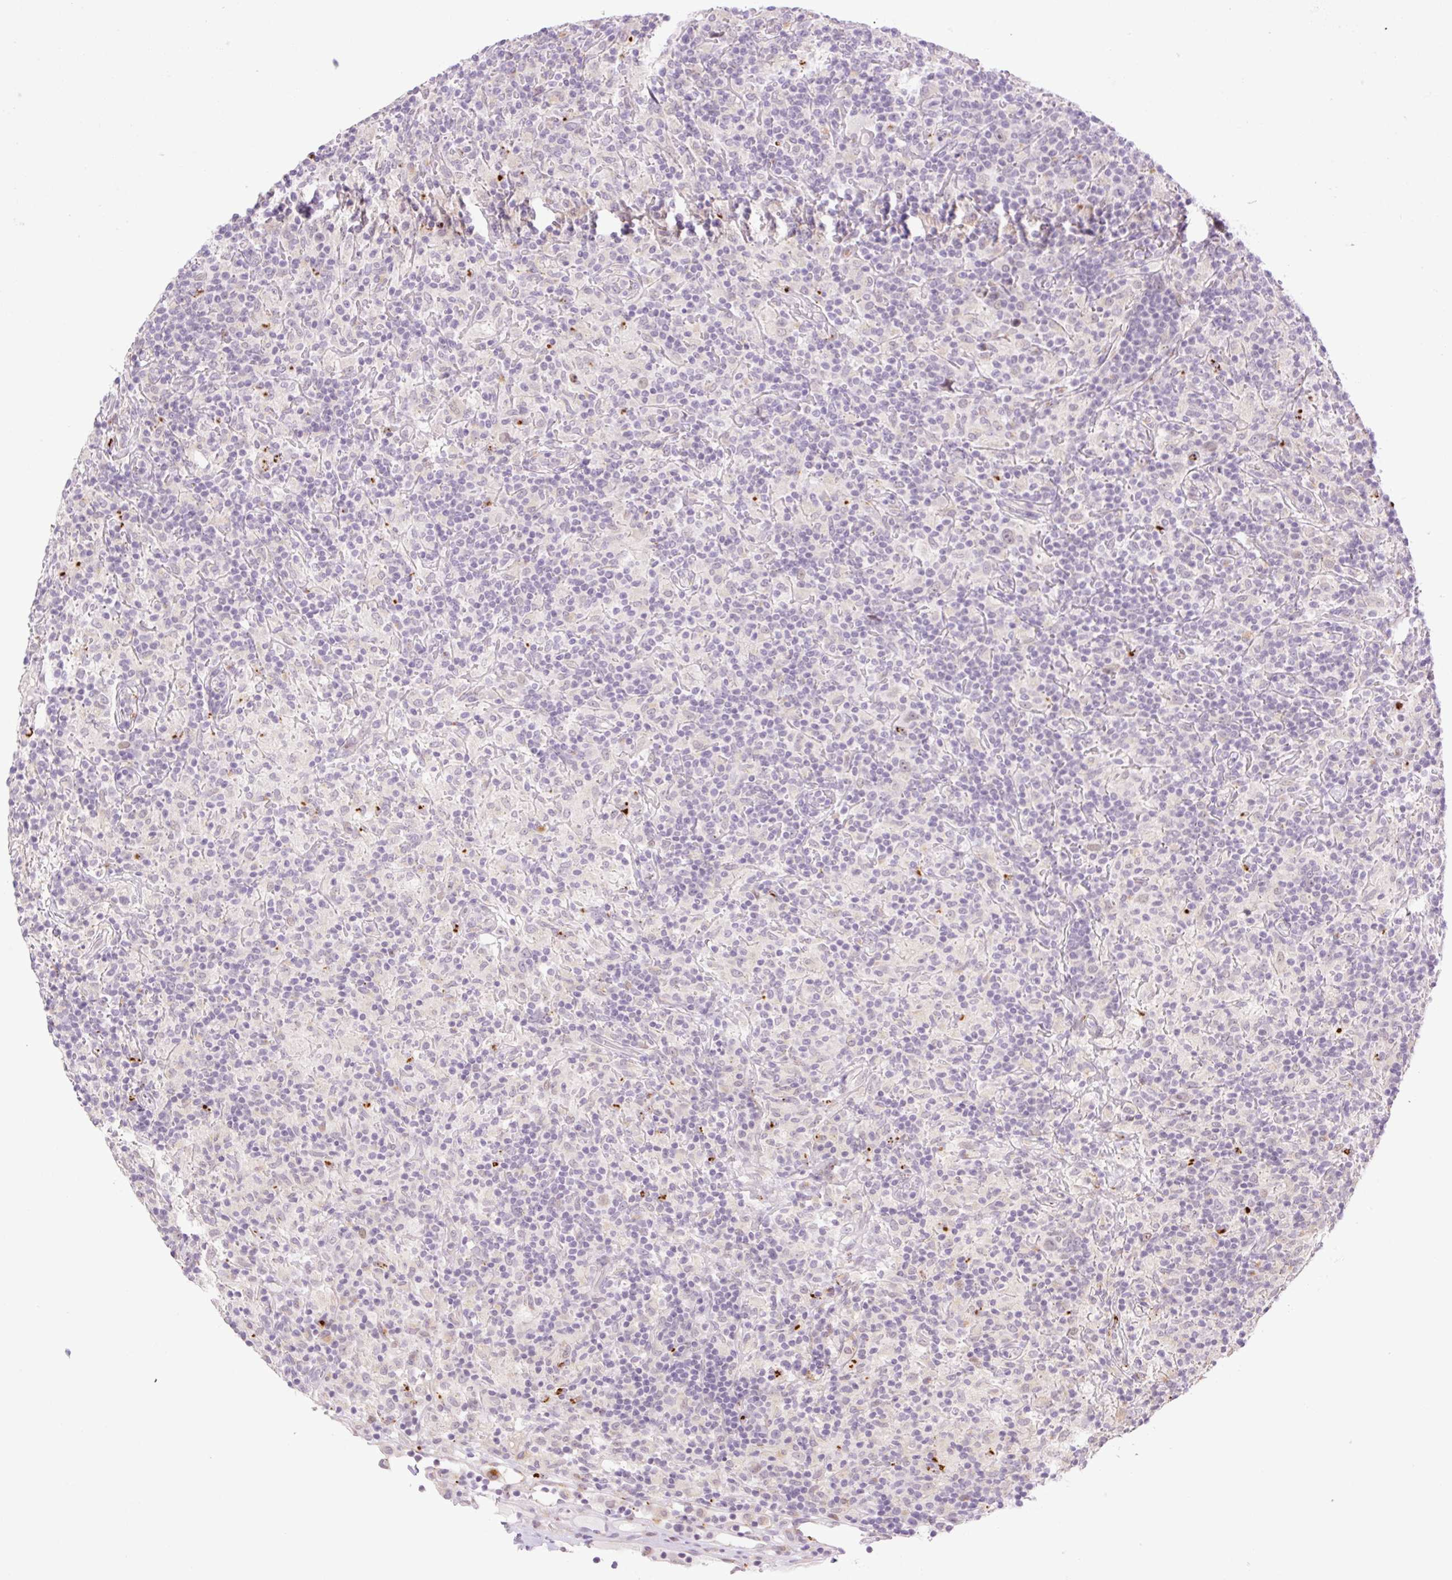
{"staining": {"intensity": "negative", "quantity": "none", "location": "none"}, "tissue": "lymphoma", "cell_type": "Tumor cells", "image_type": "cancer", "snomed": [{"axis": "morphology", "description": "Hodgkin's disease, NOS"}, {"axis": "topography", "description": "Lymph node"}], "caption": "An immunohistochemistry (IHC) image of Hodgkin's disease is shown. There is no staining in tumor cells of Hodgkin's disease.", "gene": "SPRYD4", "patient": {"sex": "male", "age": 70}}